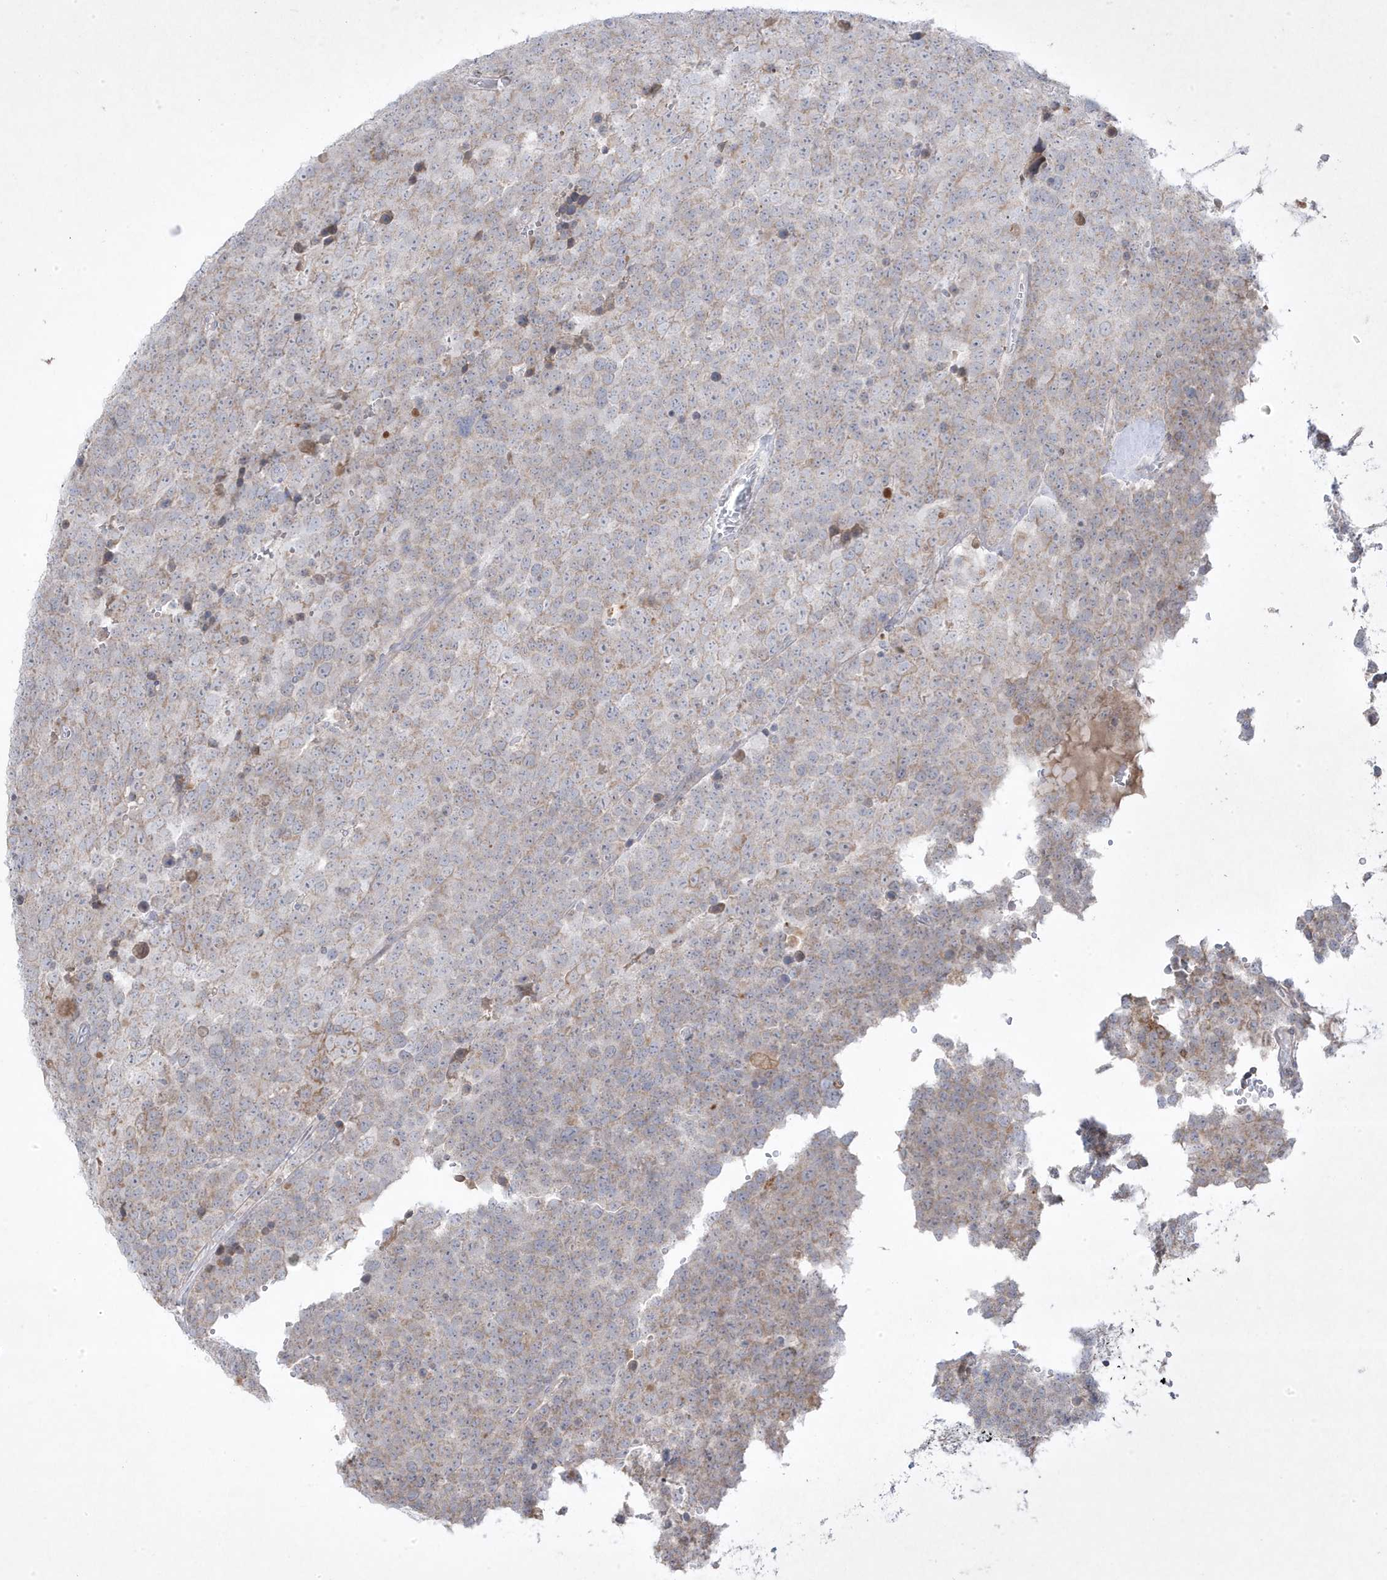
{"staining": {"intensity": "weak", "quantity": "25%-75%", "location": "cytoplasmic/membranous"}, "tissue": "testis cancer", "cell_type": "Tumor cells", "image_type": "cancer", "snomed": [{"axis": "morphology", "description": "Seminoma, NOS"}, {"axis": "topography", "description": "Testis"}], "caption": "A low amount of weak cytoplasmic/membranous positivity is present in about 25%-75% of tumor cells in testis cancer (seminoma) tissue.", "gene": "ADAMTSL3", "patient": {"sex": "male", "age": 71}}